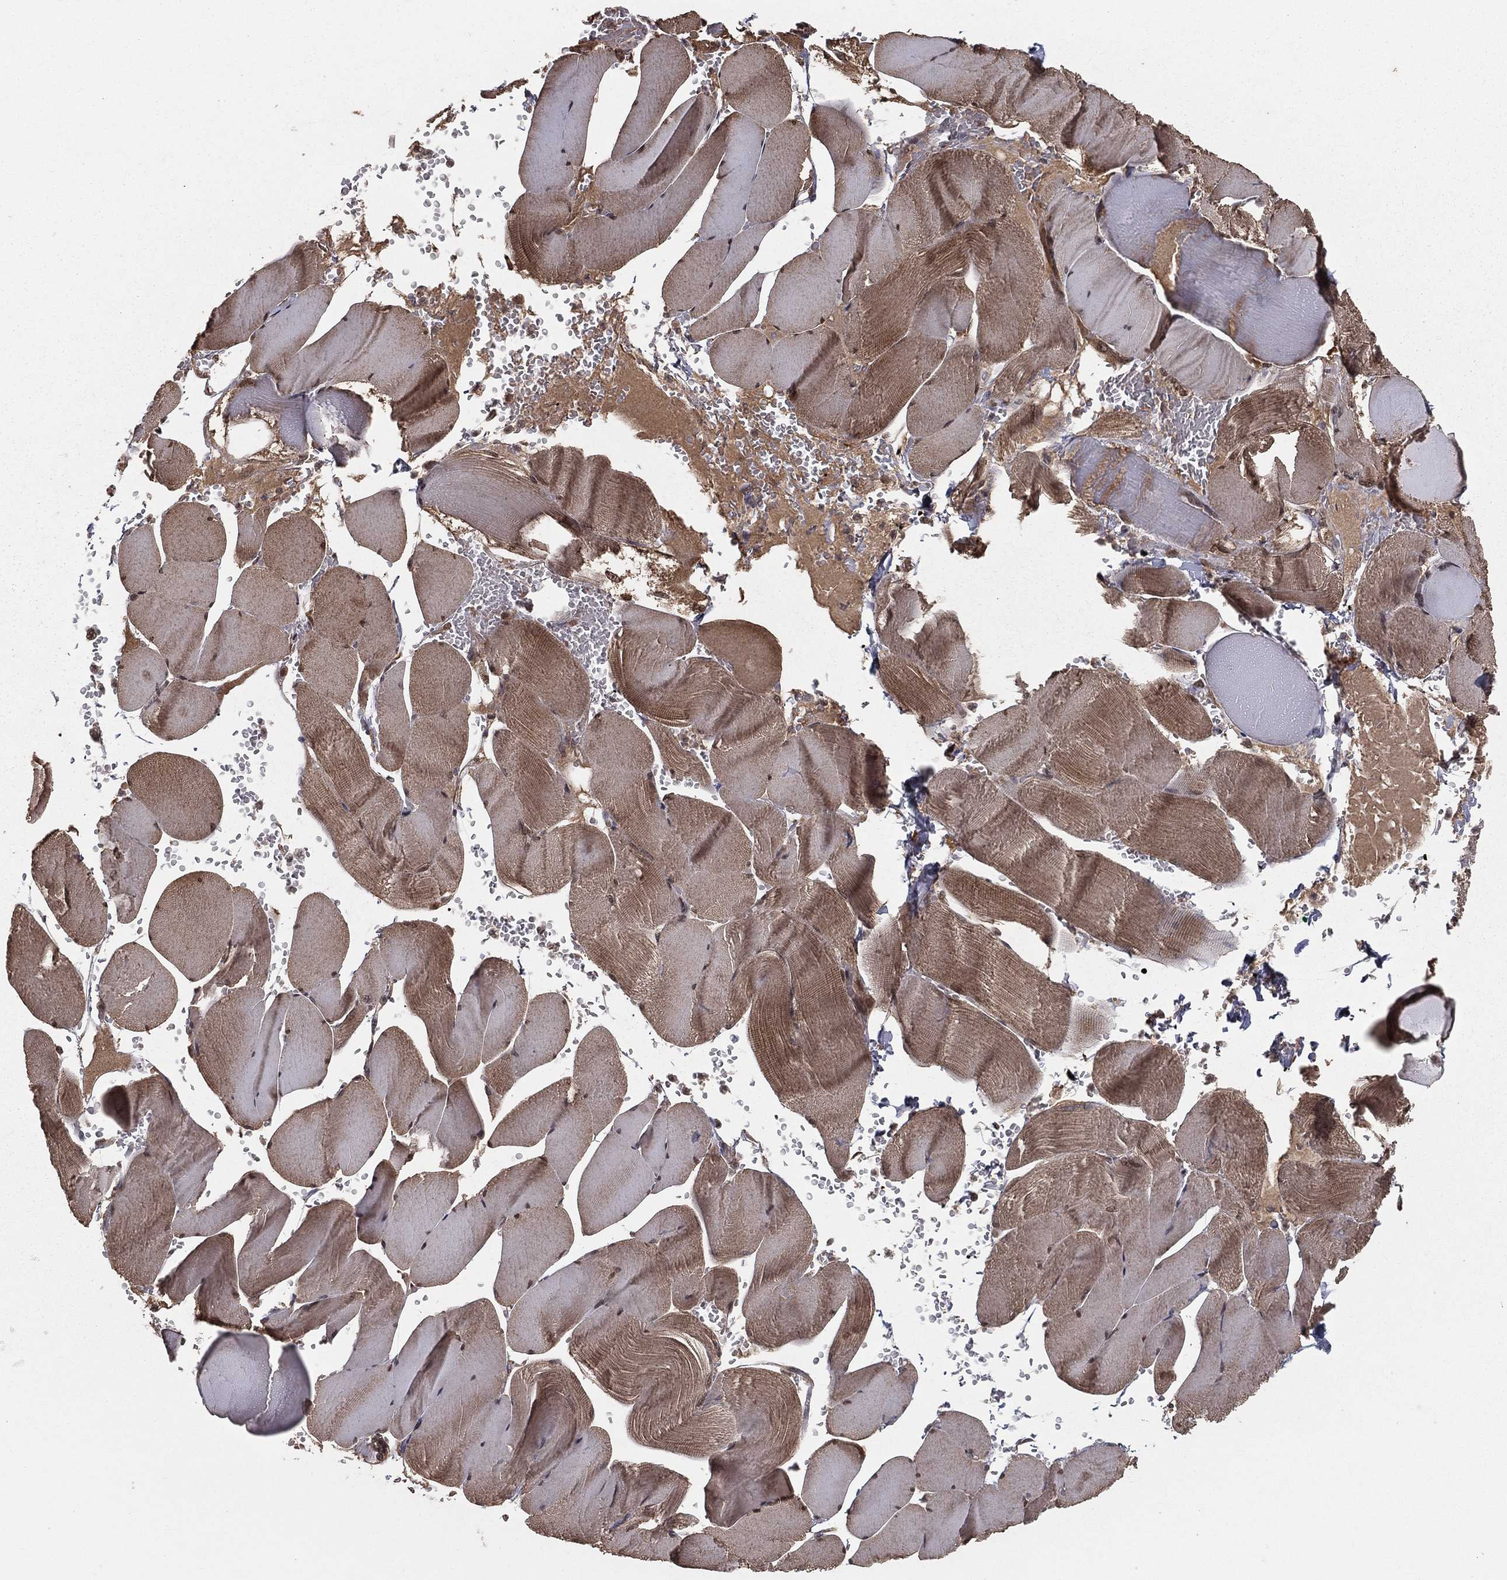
{"staining": {"intensity": "moderate", "quantity": "25%-75%", "location": "cytoplasmic/membranous"}, "tissue": "skeletal muscle", "cell_type": "Myocytes", "image_type": "normal", "snomed": [{"axis": "morphology", "description": "Normal tissue, NOS"}, {"axis": "topography", "description": "Skeletal muscle"}], "caption": "A brown stain shows moderate cytoplasmic/membranous positivity of a protein in myocytes of unremarkable skeletal muscle. Immunohistochemistry stains the protein in brown and the nuclei are stained blue.", "gene": "ZDHHC15", "patient": {"sex": "male", "age": 56}}